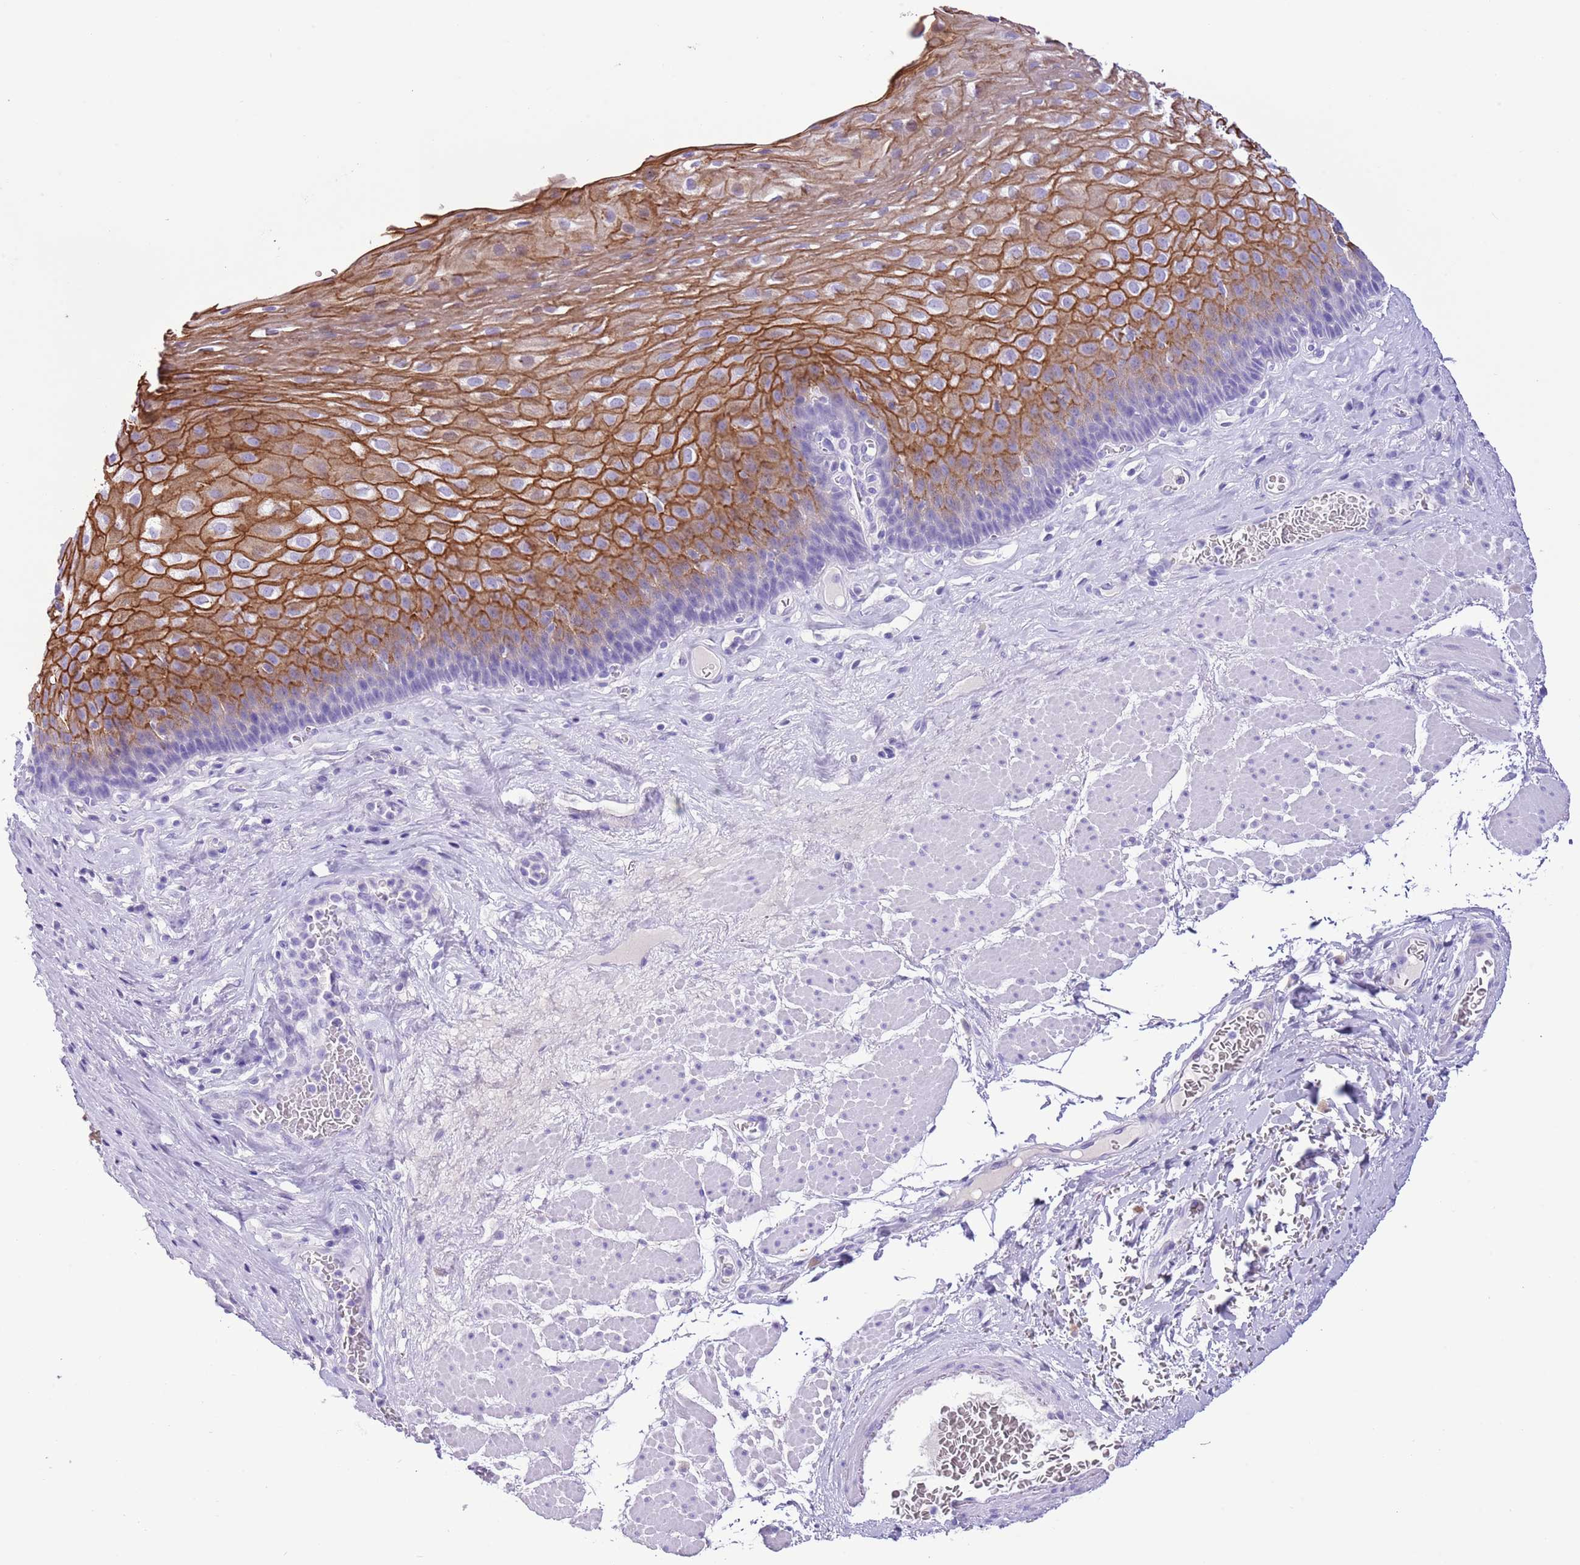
{"staining": {"intensity": "strong", "quantity": "<25%", "location": "cytoplasmic/membranous"}, "tissue": "esophagus", "cell_type": "Squamous epithelial cells", "image_type": "normal", "snomed": [{"axis": "morphology", "description": "Normal tissue, NOS"}, {"axis": "topography", "description": "Esophagus"}], "caption": "A medium amount of strong cytoplasmic/membranous staining is appreciated in approximately <25% of squamous epithelial cells in normal esophagus. (DAB (3,3'-diaminobenzidine) = brown stain, brightfield microscopy at high magnification).", "gene": "TBC1D10B", "patient": {"sex": "female", "age": 66}}